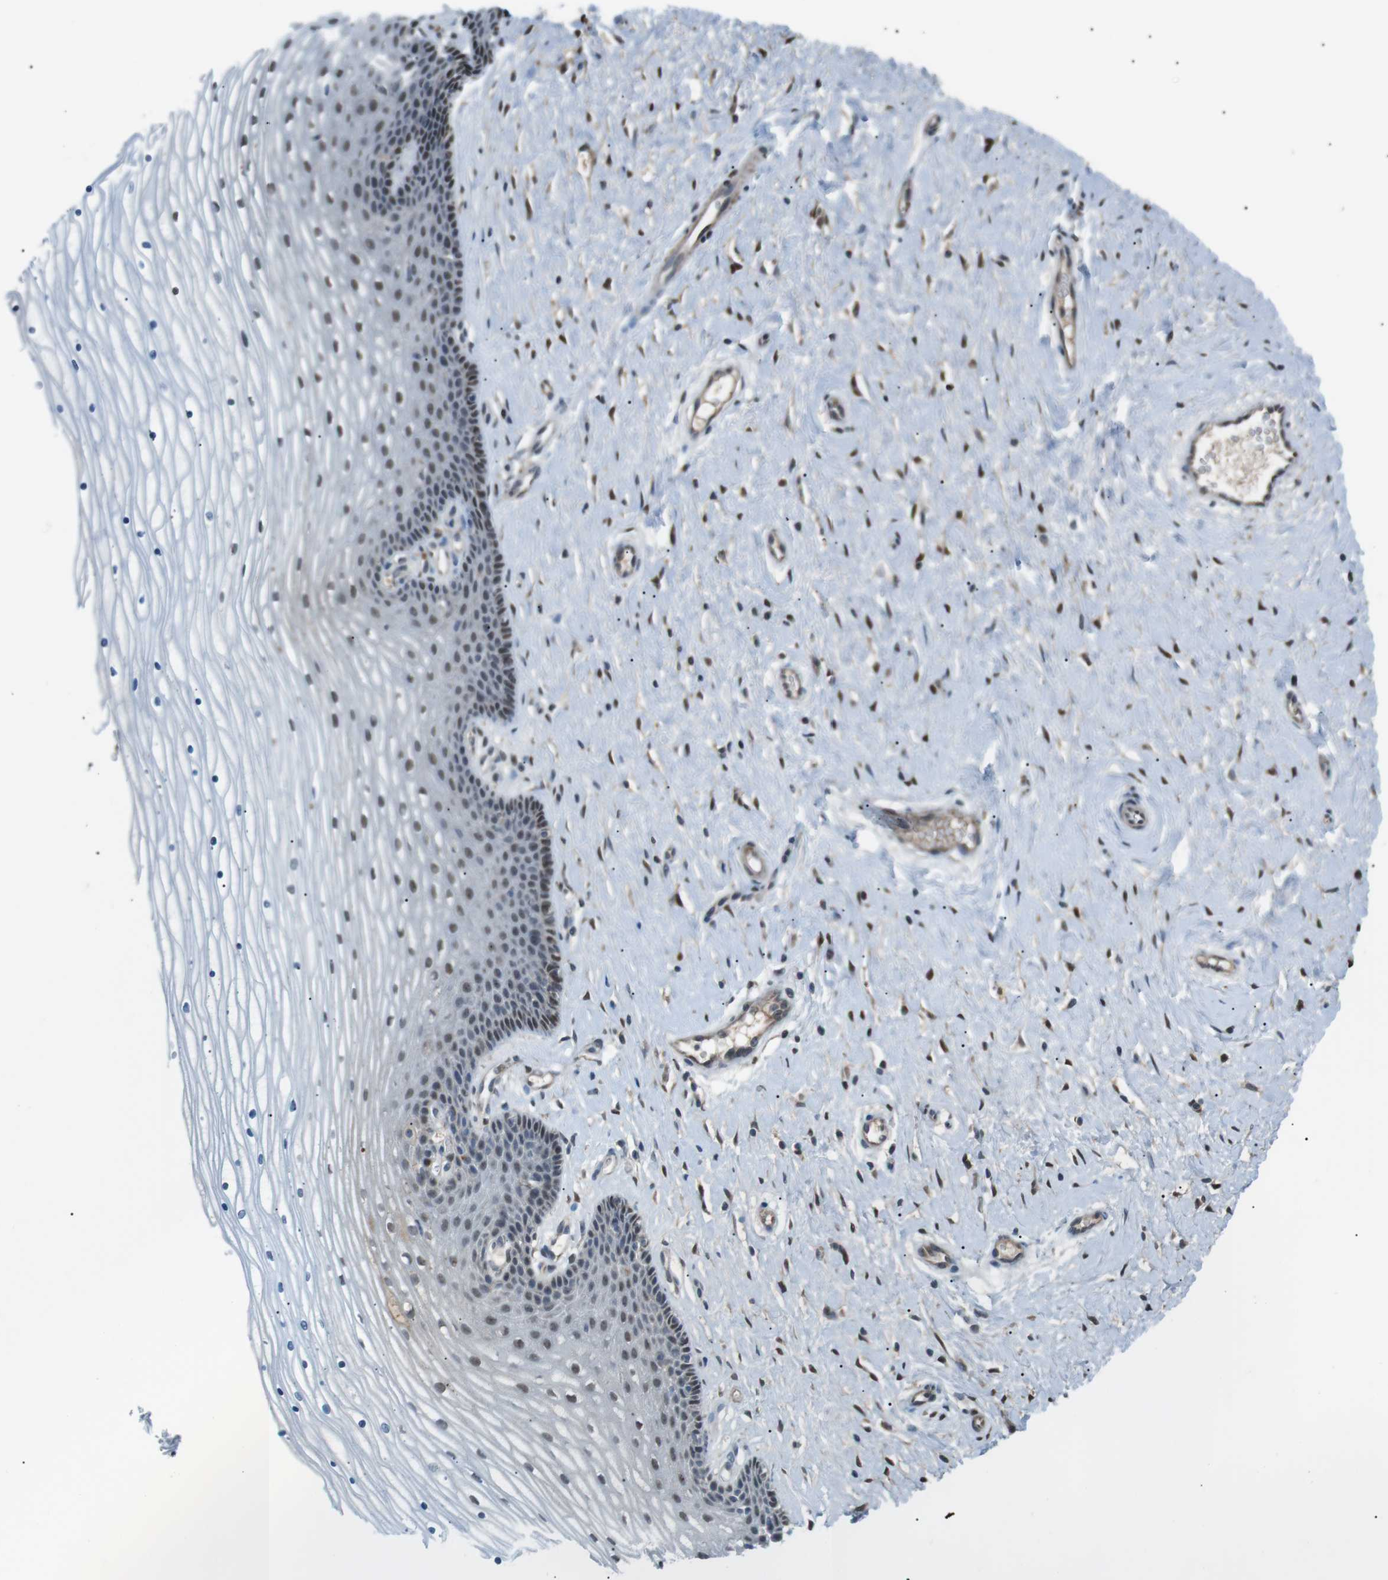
{"staining": {"intensity": "moderate", "quantity": ">75%", "location": "nuclear"}, "tissue": "cervix", "cell_type": "Glandular cells", "image_type": "normal", "snomed": [{"axis": "morphology", "description": "Normal tissue, NOS"}, {"axis": "topography", "description": "Cervix"}], "caption": "A brown stain shows moderate nuclear expression of a protein in glandular cells of unremarkable cervix. (IHC, brightfield microscopy, high magnification).", "gene": "SRPK2", "patient": {"sex": "female", "age": 39}}